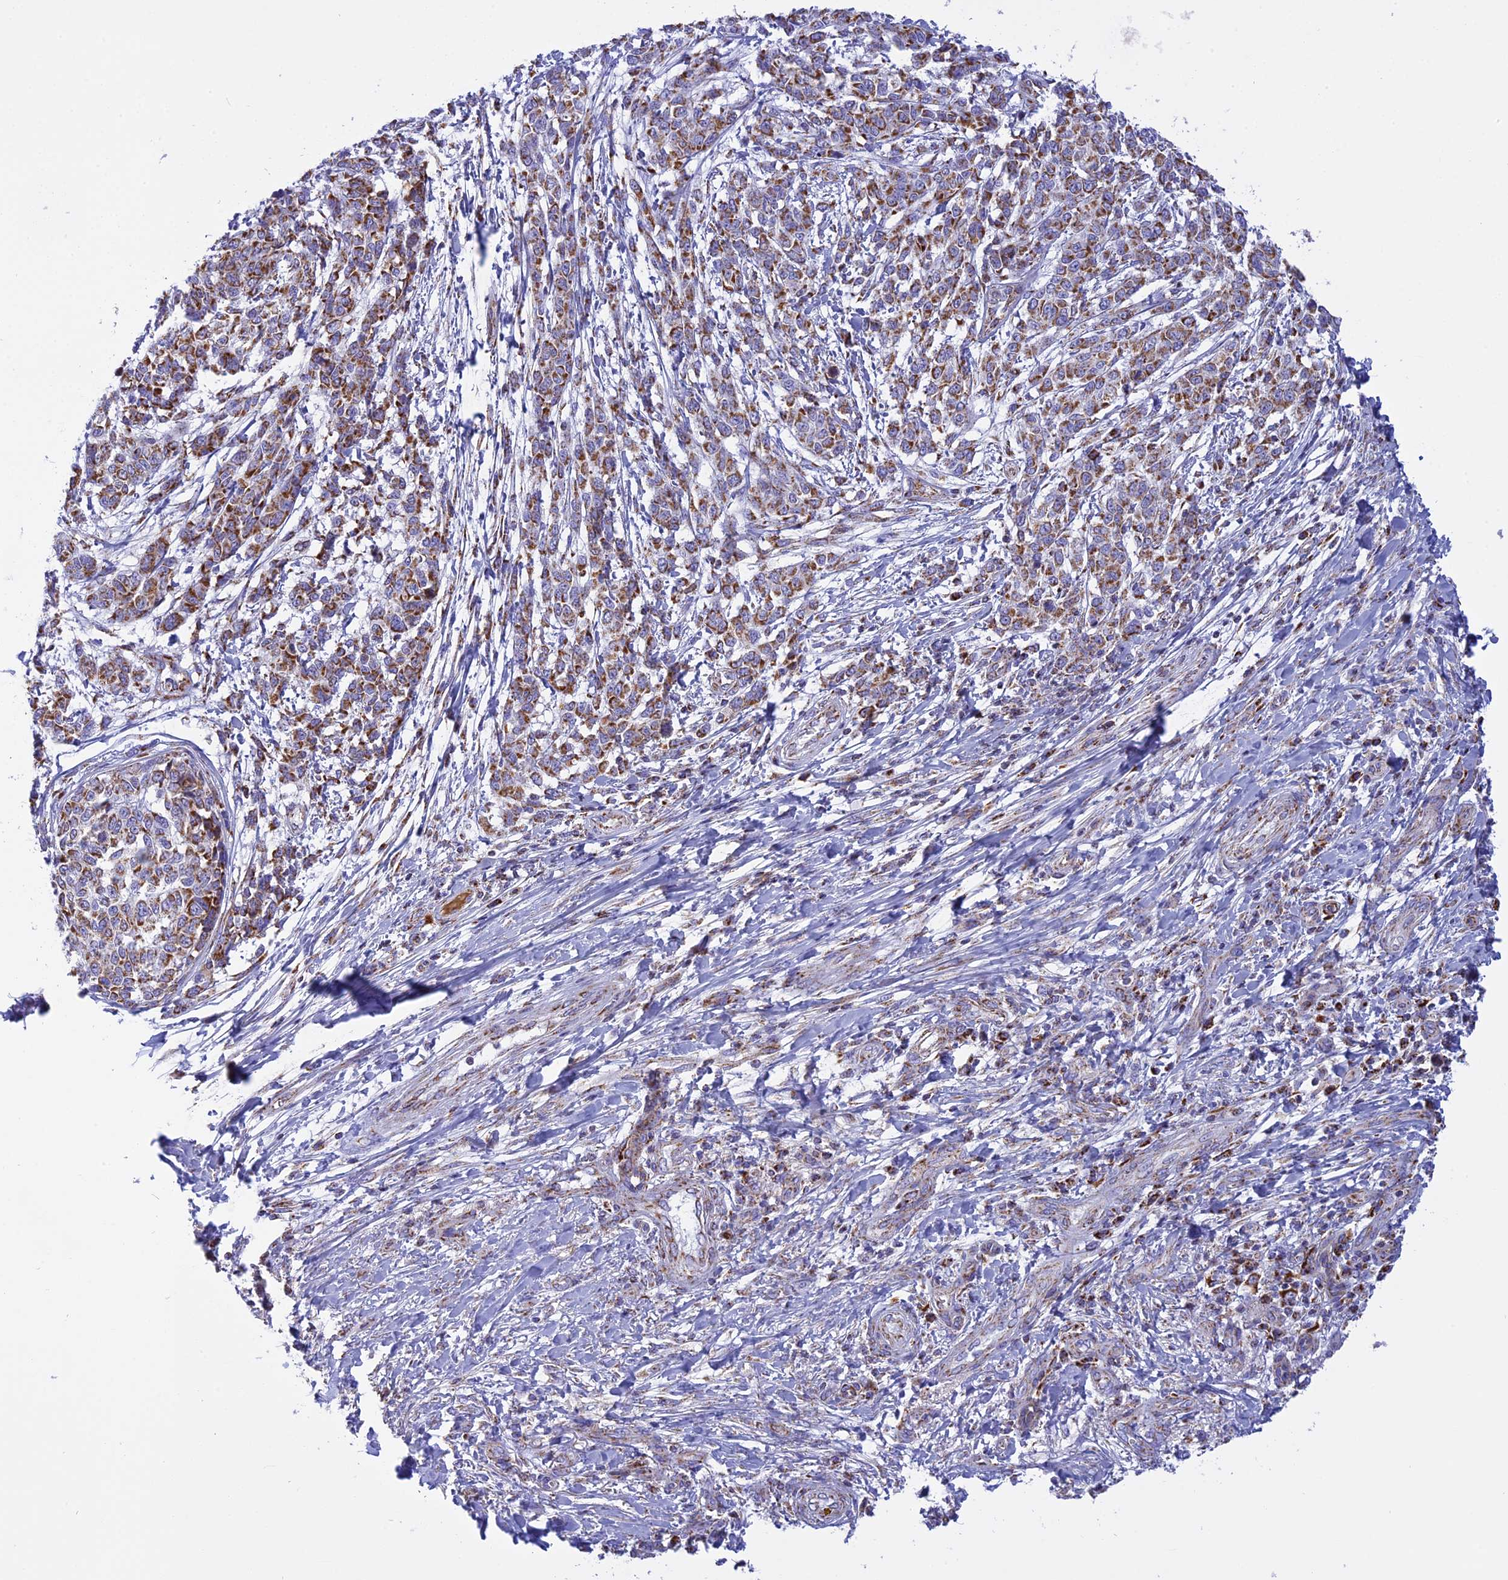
{"staining": {"intensity": "moderate", "quantity": ">75%", "location": "cytoplasmic/membranous"}, "tissue": "melanoma", "cell_type": "Tumor cells", "image_type": "cancer", "snomed": [{"axis": "morphology", "description": "Malignant melanoma, NOS"}, {"axis": "topography", "description": "Skin"}], "caption": "This is an image of immunohistochemistry (IHC) staining of melanoma, which shows moderate staining in the cytoplasmic/membranous of tumor cells.", "gene": "KCNG1", "patient": {"sex": "male", "age": 49}}